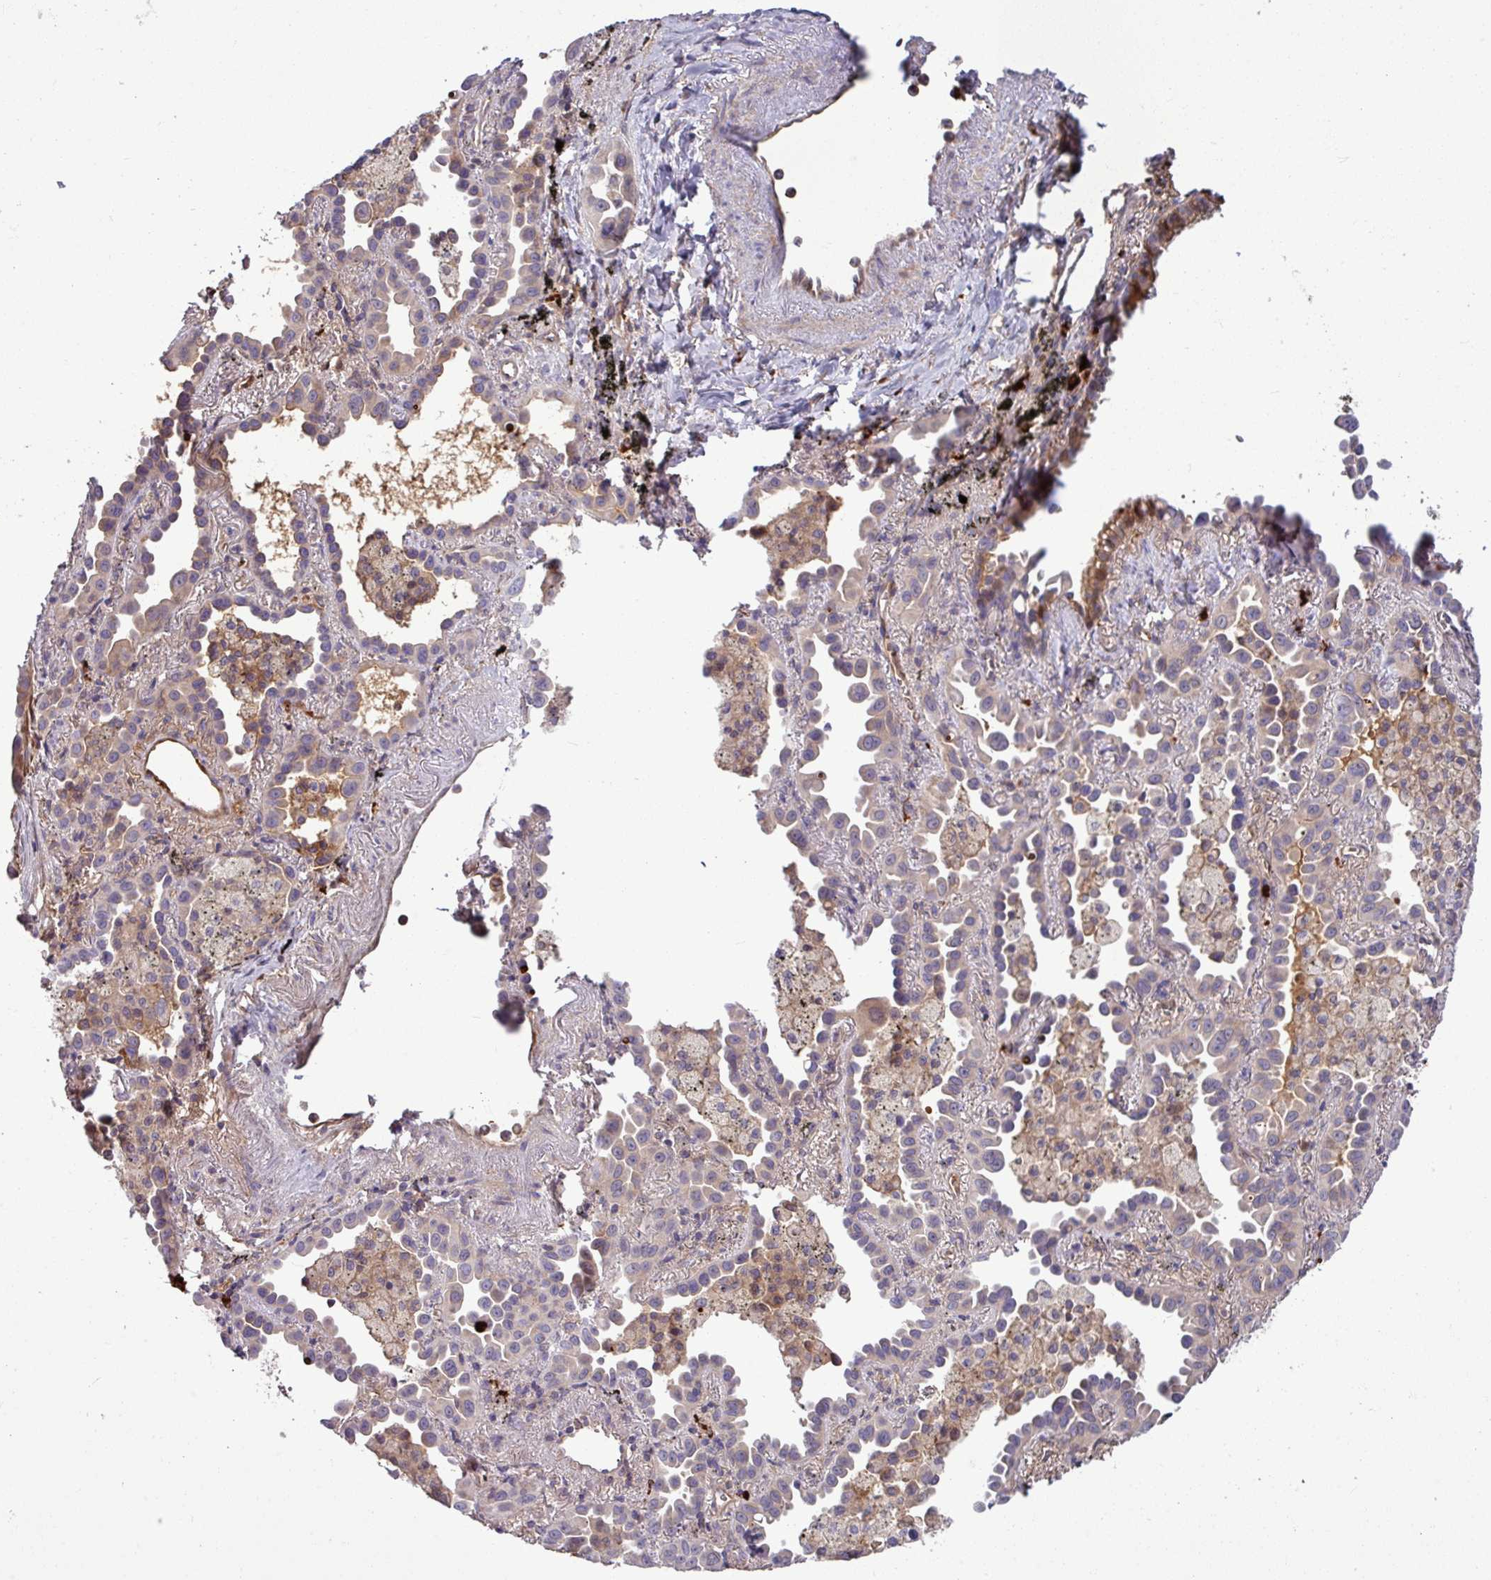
{"staining": {"intensity": "weak", "quantity": "<25%", "location": "cytoplasmic/membranous"}, "tissue": "lung cancer", "cell_type": "Tumor cells", "image_type": "cancer", "snomed": [{"axis": "morphology", "description": "Adenocarcinoma, NOS"}, {"axis": "topography", "description": "Lung"}], "caption": "Immunohistochemistry (IHC) photomicrograph of neoplastic tissue: adenocarcinoma (lung) stained with DAB (3,3'-diaminobenzidine) shows no significant protein positivity in tumor cells.", "gene": "B4GALNT4", "patient": {"sex": "male", "age": 68}}